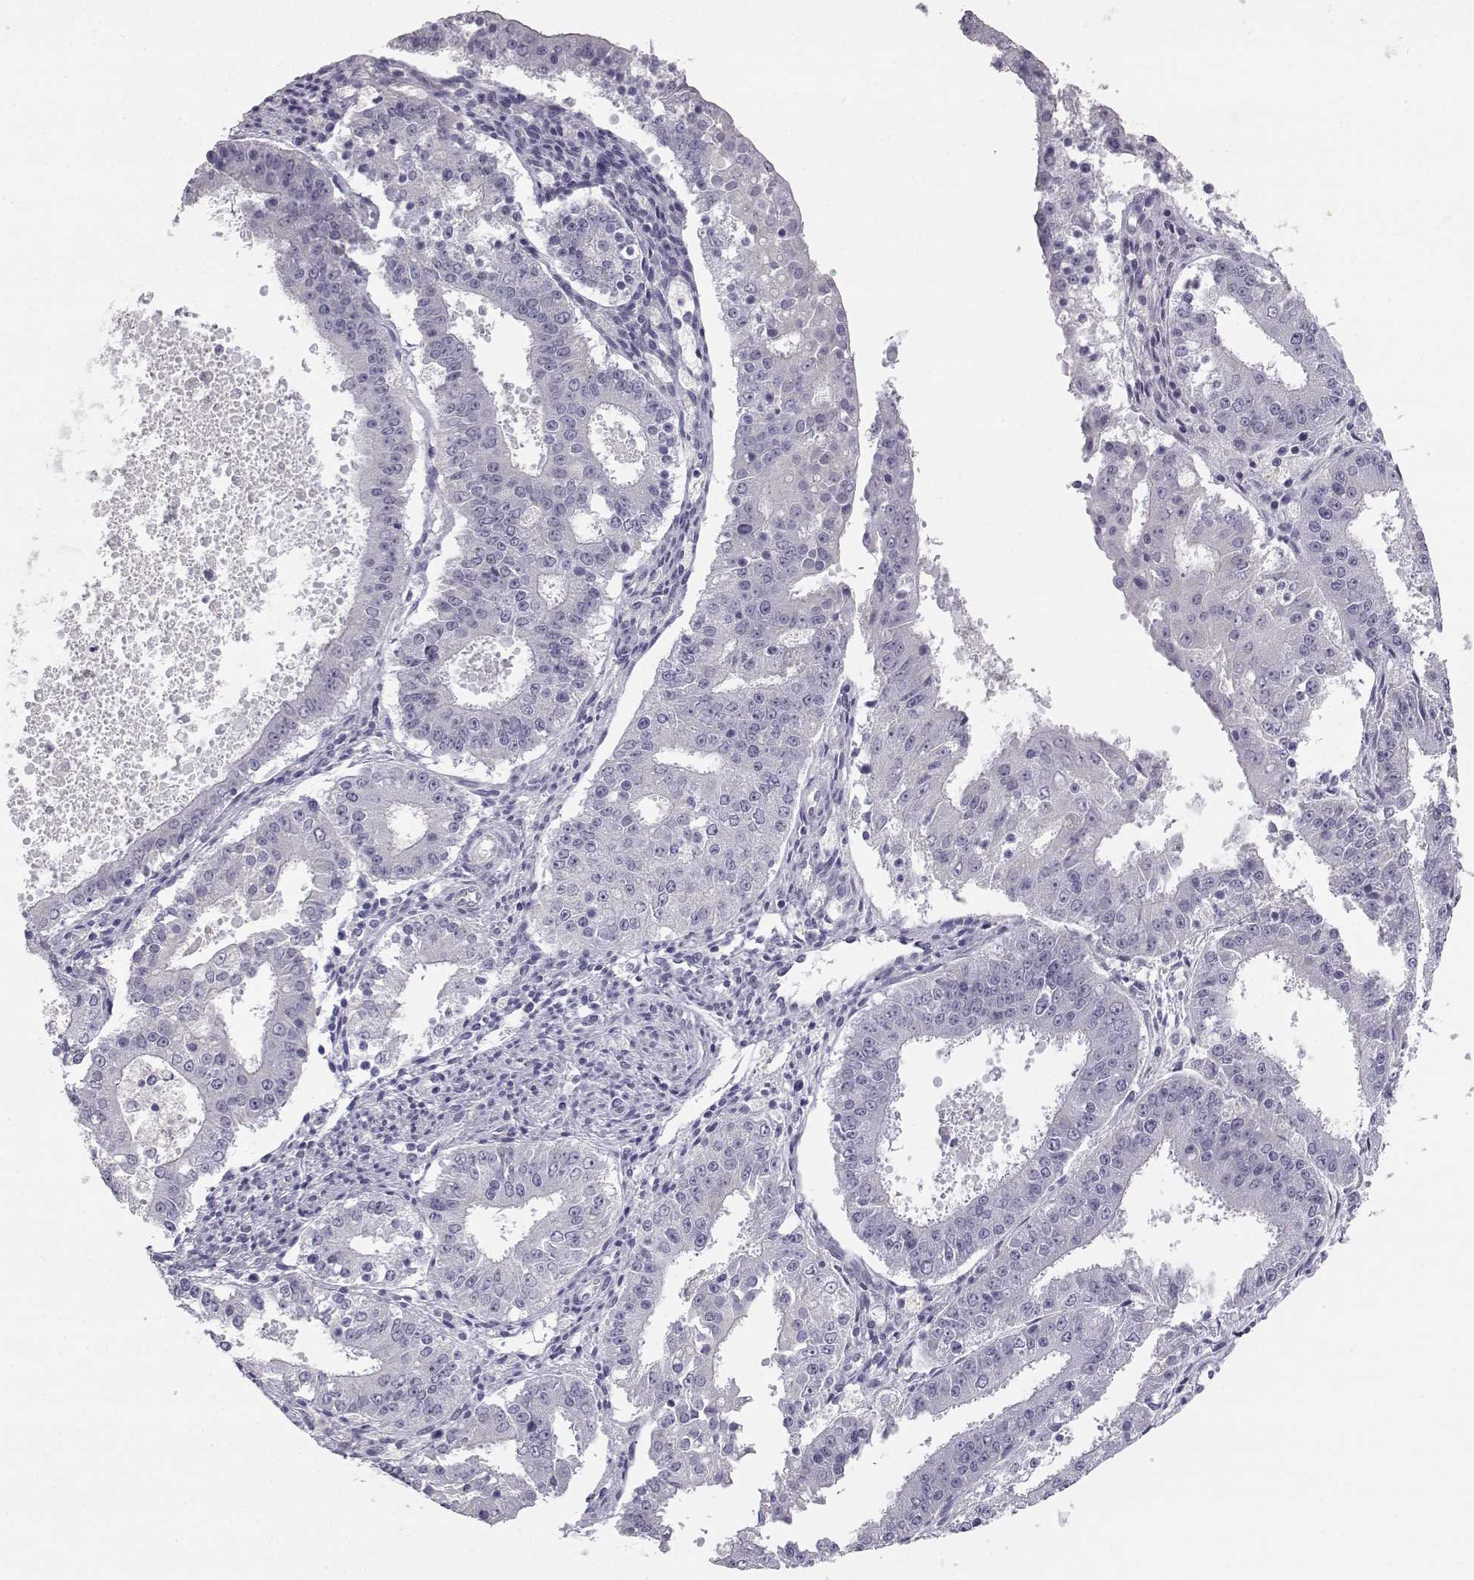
{"staining": {"intensity": "negative", "quantity": "none", "location": "none"}, "tissue": "ovarian cancer", "cell_type": "Tumor cells", "image_type": "cancer", "snomed": [{"axis": "morphology", "description": "Carcinoma, endometroid"}, {"axis": "topography", "description": "Ovary"}], "caption": "Ovarian cancer was stained to show a protein in brown. There is no significant staining in tumor cells. (DAB (3,3'-diaminobenzidine) IHC, high magnification).", "gene": "MYCBPAP", "patient": {"sex": "female", "age": 42}}